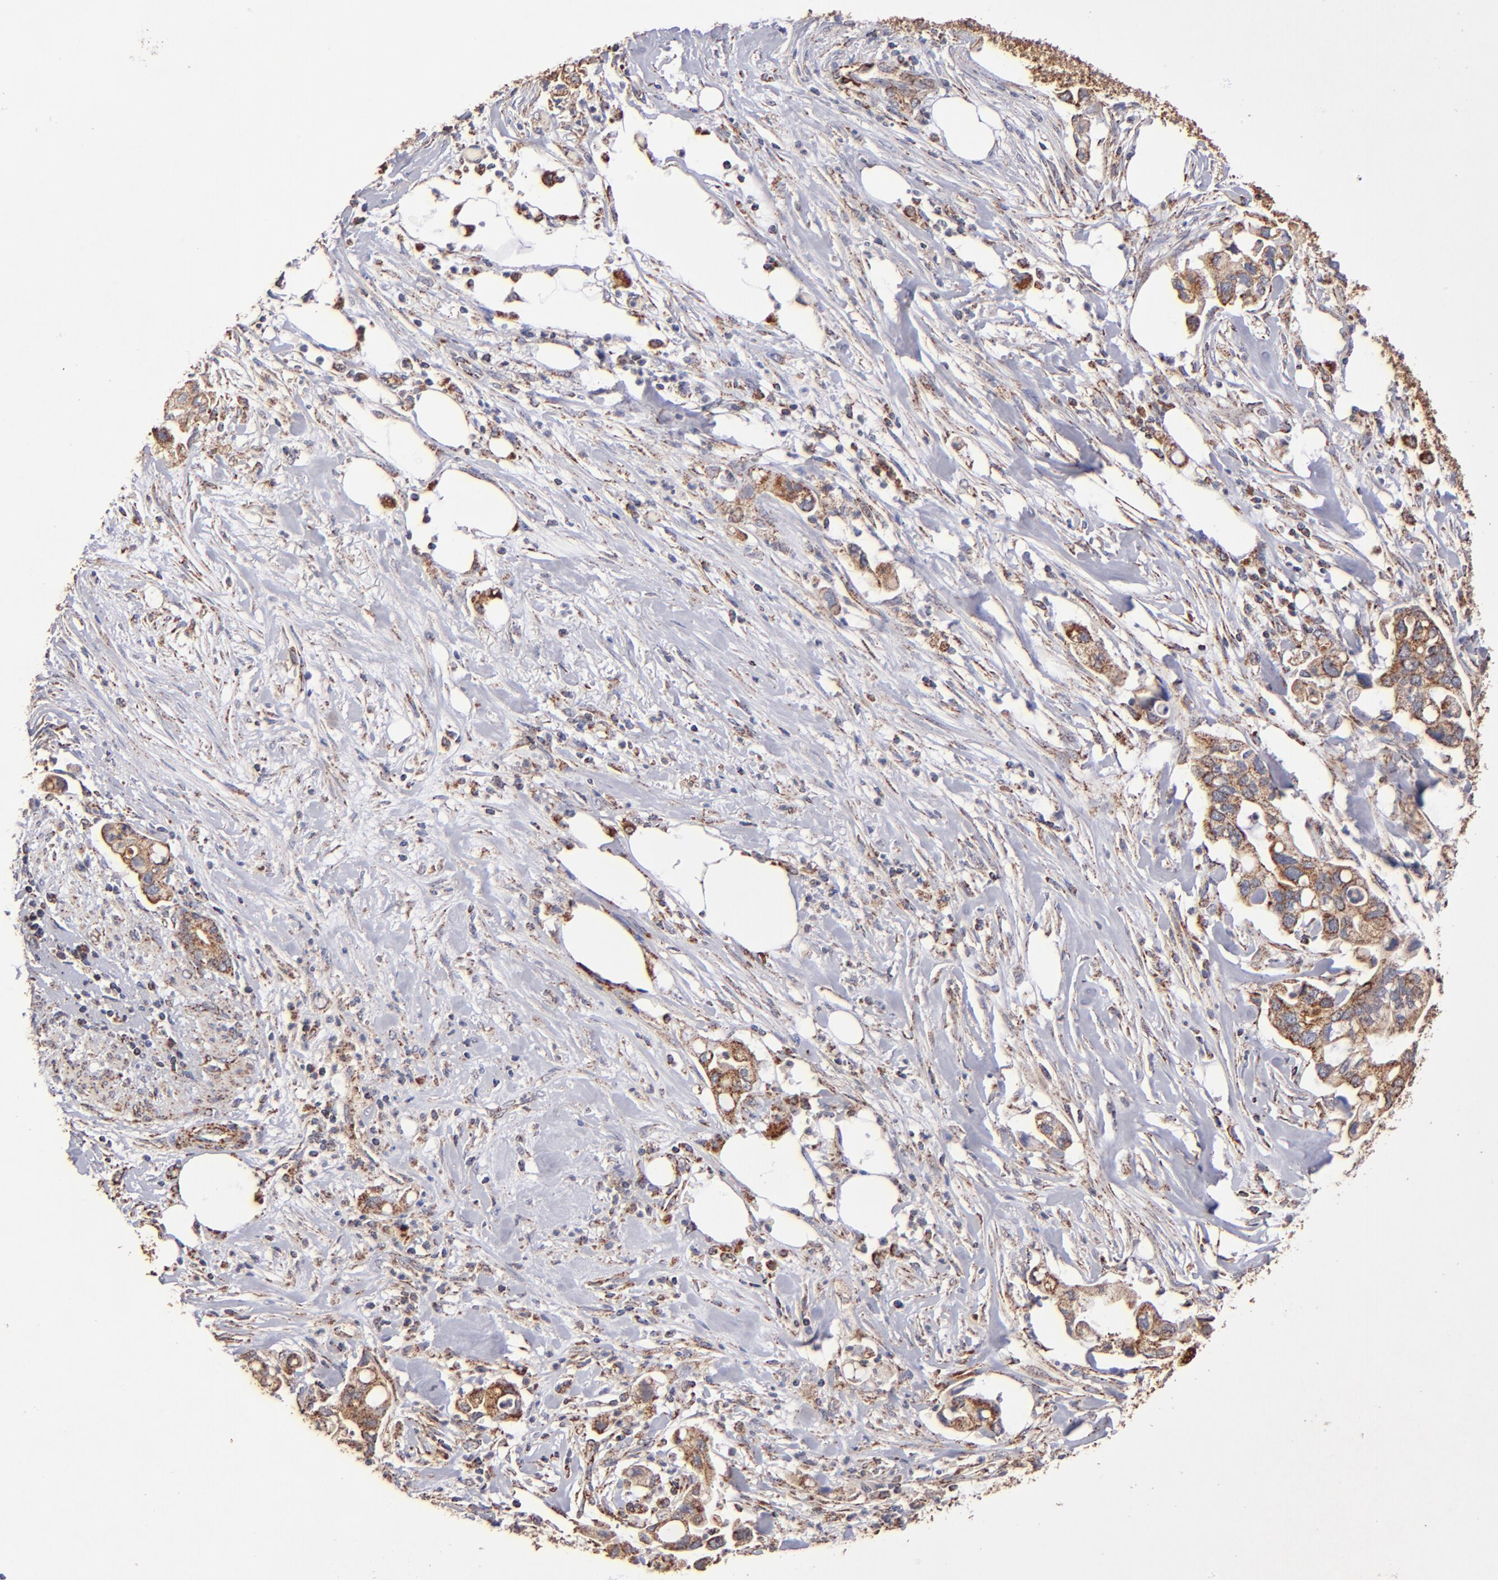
{"staining": {"intensity": "moderate", "quantity": ">75%", "location": "cytoplasmic/membranous"}, "tissue": "pancreatic cancer", "cell_type": "Tumor cells", "image_type": "cancer", "snomed": [{"axis": "morphology", "description": "Adenocarcinoma, NOS"}, {"axis": "topography", "description": "Pancreas"}], "caption": "The histopathology image demonstrates staining of pancreatic cancer, revealing moderate cytoplasmic/membranous protein positivity (brown color) within tumor cells.", "gene": "DLST", "patient": {"sex": "male", "age": 70}}